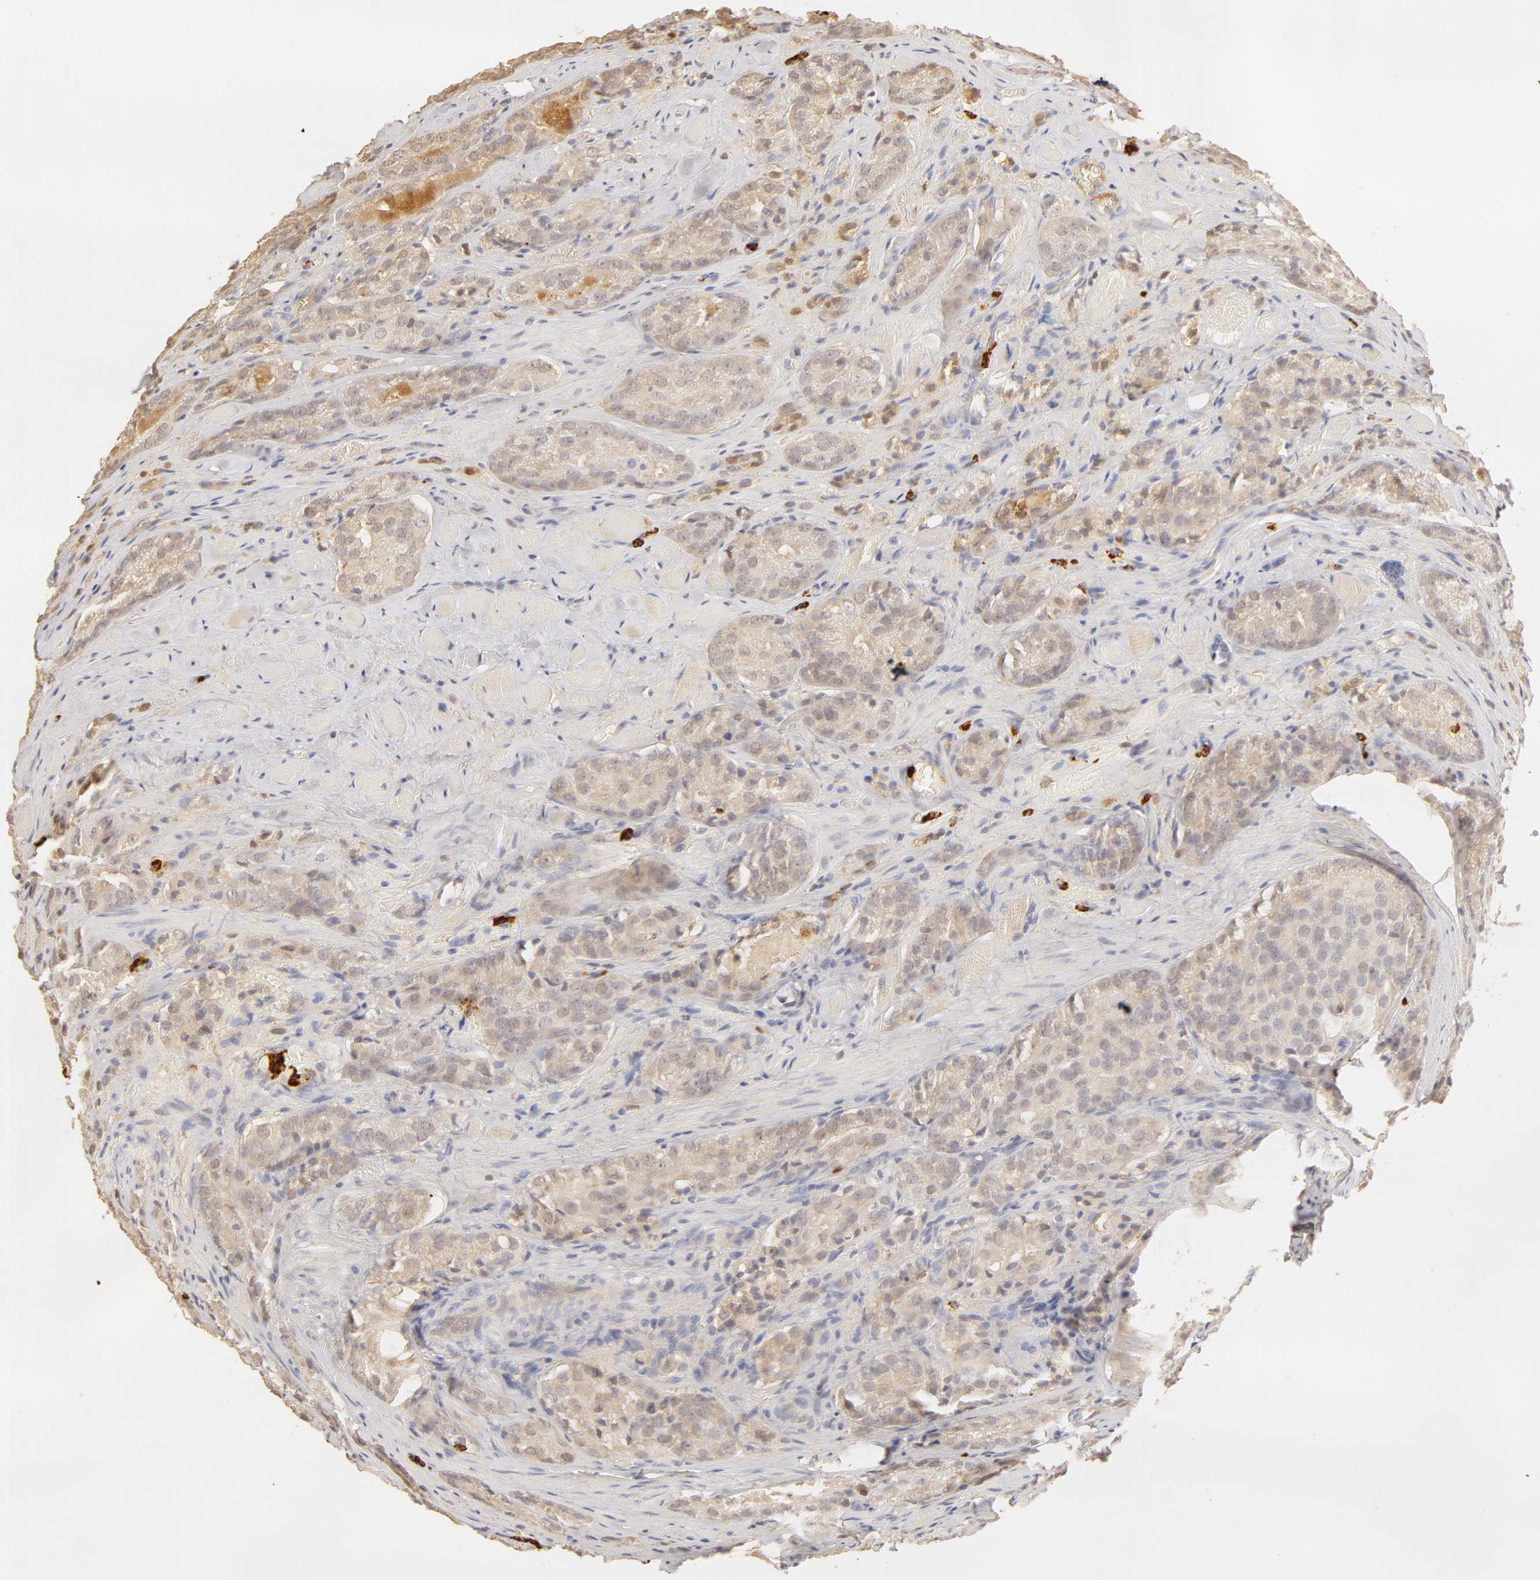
{"staining": {"intensity": "weak", "quantity": ">75%", "location": "cytoplasmic/membranous"}, "tissue": "prostate cancer", "cell_type": "Tumor cells", "image_type": "cancer", "snomed": [{"axis": "morphology", "description": "Adenocarcinoma, Medium grade"}, {"axis": "topography", "description": "Prostate"}], "caption": "Medium-grade adenocarcinoma (prostate) stained with immunohistochemistry demonstrates weak cytoplasmic/membranous positivity in about >75% of tumor cells.", "gene": "C1R", "patient": {"sex": "male", "age": 60}}